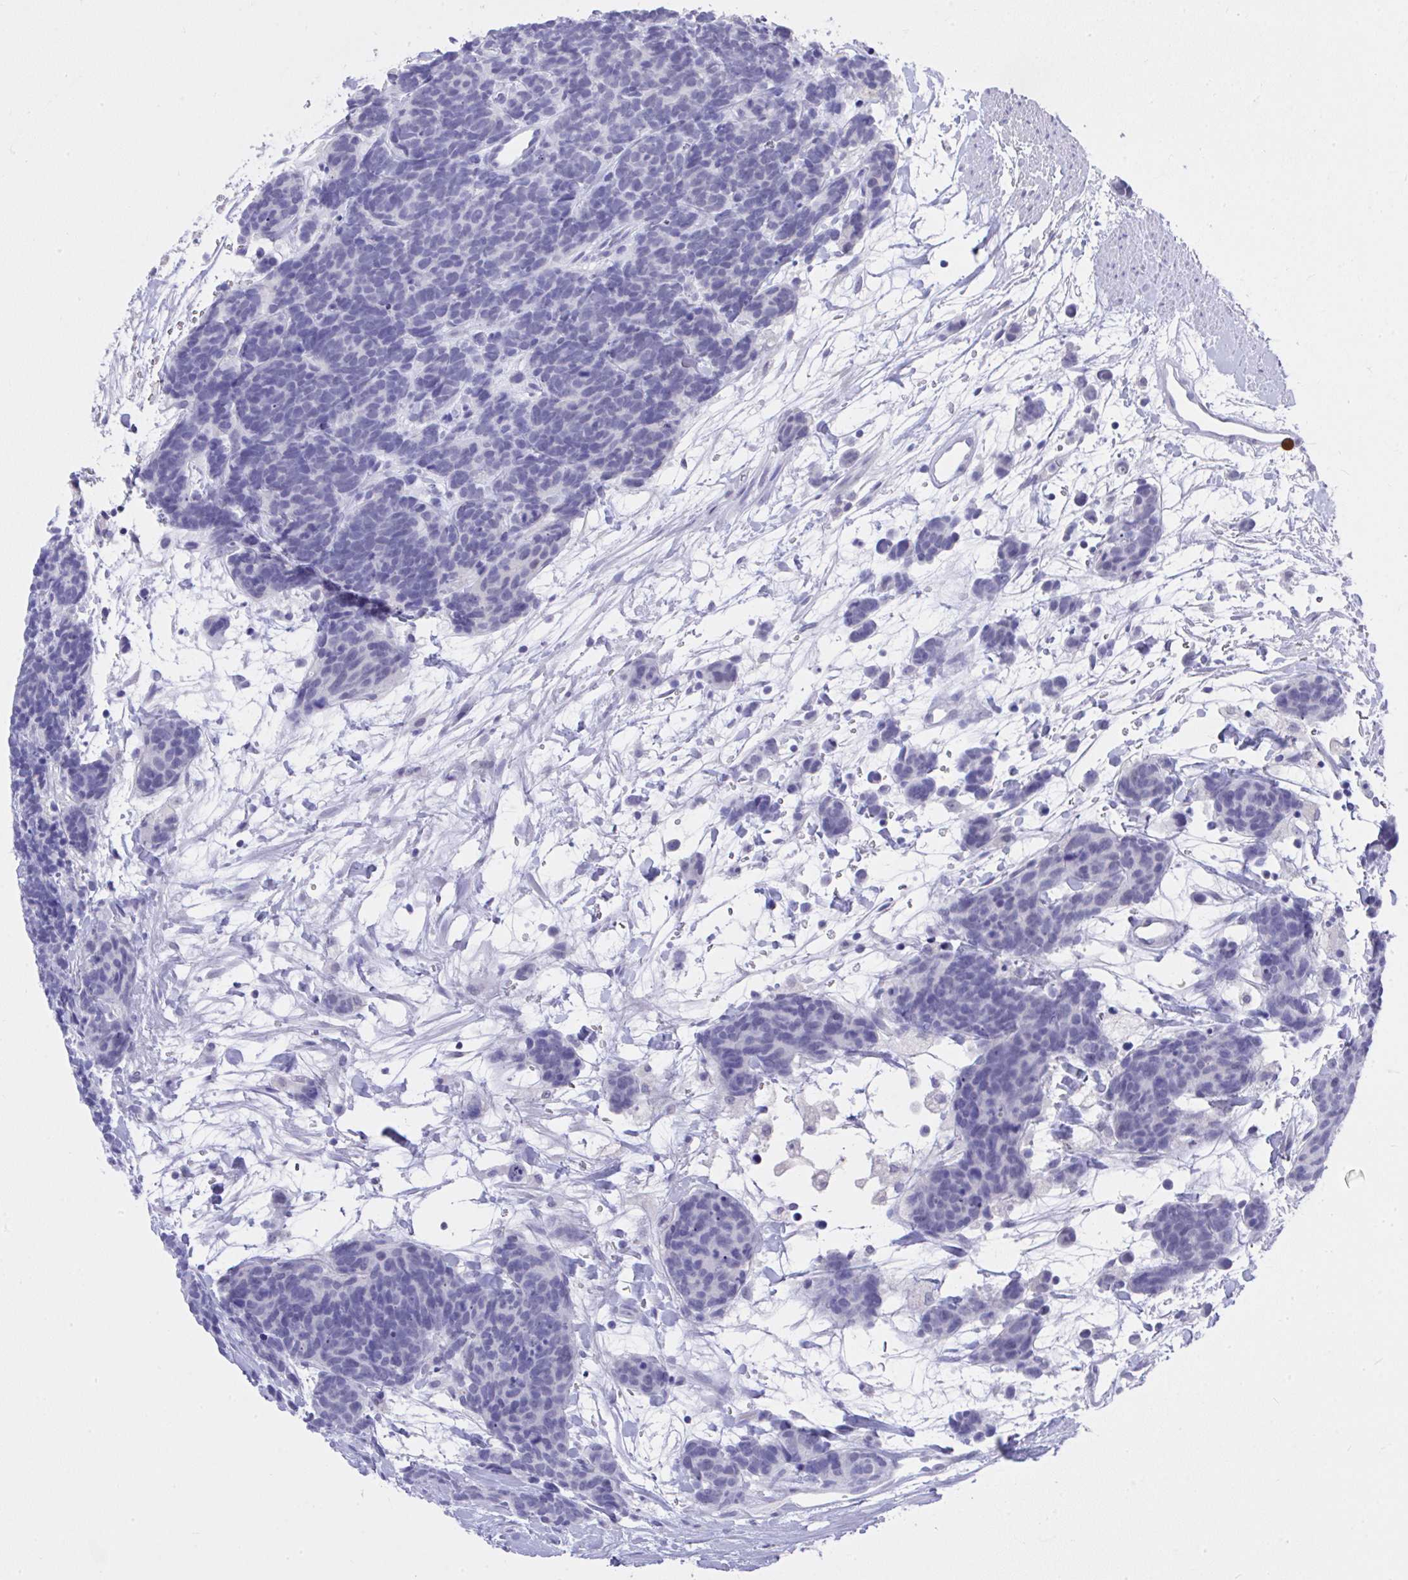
{"staining": {"intensity": "negative", "quantity": "none", "location": "none"}, "tissue": "carcinoid", "cell_type": "Tumor cells", "image_type": "cancer", "snomed": [{"axis": "morphology", "description": "Carcinoma, NOS"}, {"axis": "morphology", "description": "Carcinoid, malignant, NOS"}, {"axis": "topography", "description": "Prostate"}], "caption": "Carcinoma stained for a protein using immunohistochemistry shows no staining tumor cells.", "gene": "MS4A12", "patient": {"sex": "male", "age": 57}}